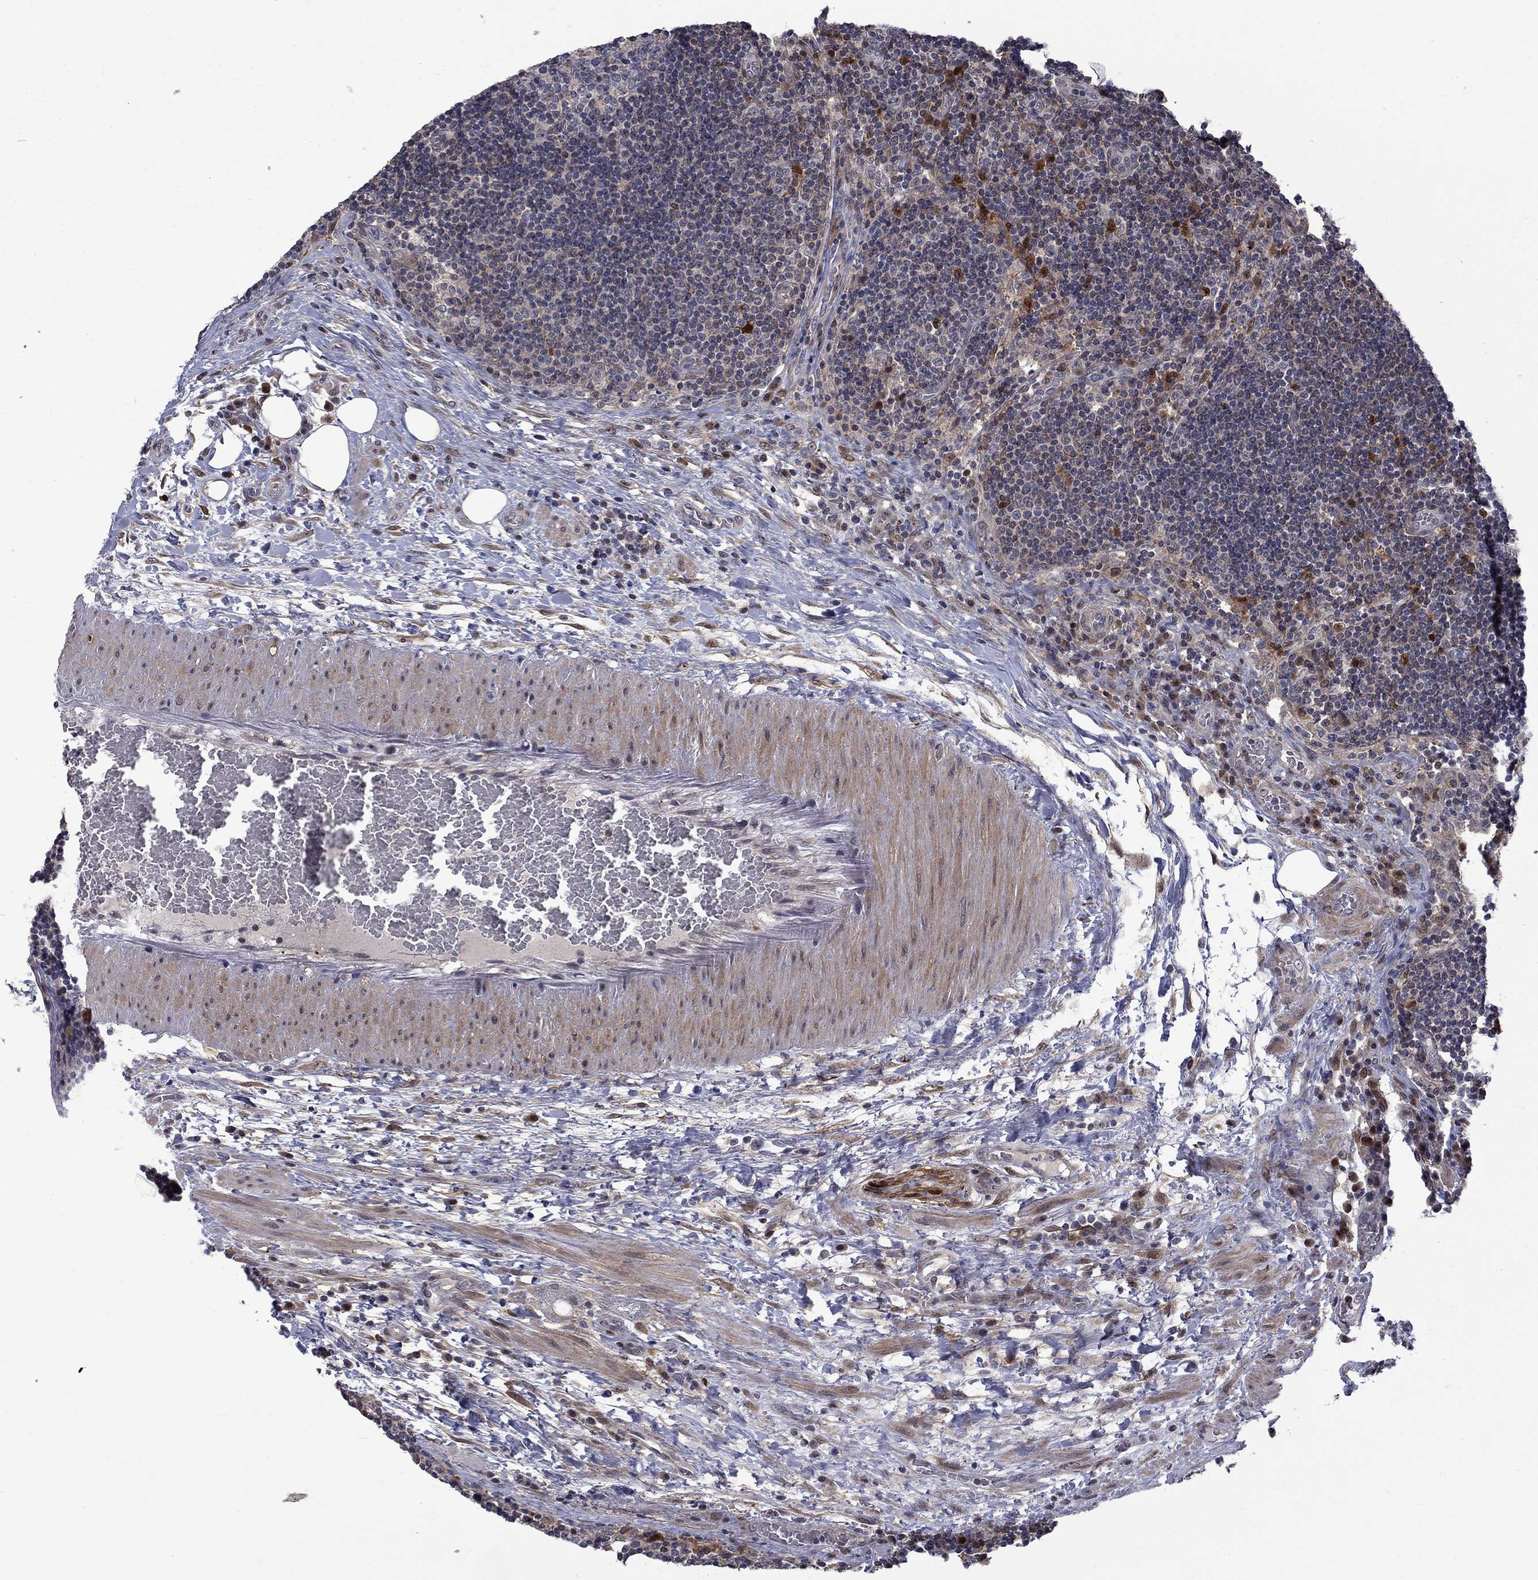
{"staining": {"intensity": "negative", "quantity": "none", "location": "none"}, "tissue": "lymph node", "cell_type": "Germinal center cells", "image_type": "normal", "snomed": [{"axis": "morphology", "description": "Normal tissue, NOS"}, {"axis": "topography", "description": "Lymph node"}], "caption": "Histopathology image shows no protein positivity in germinal center cells of normal lymph node.", "gene": "CBR1", "patient": {"sex": "male", "age": 63}}